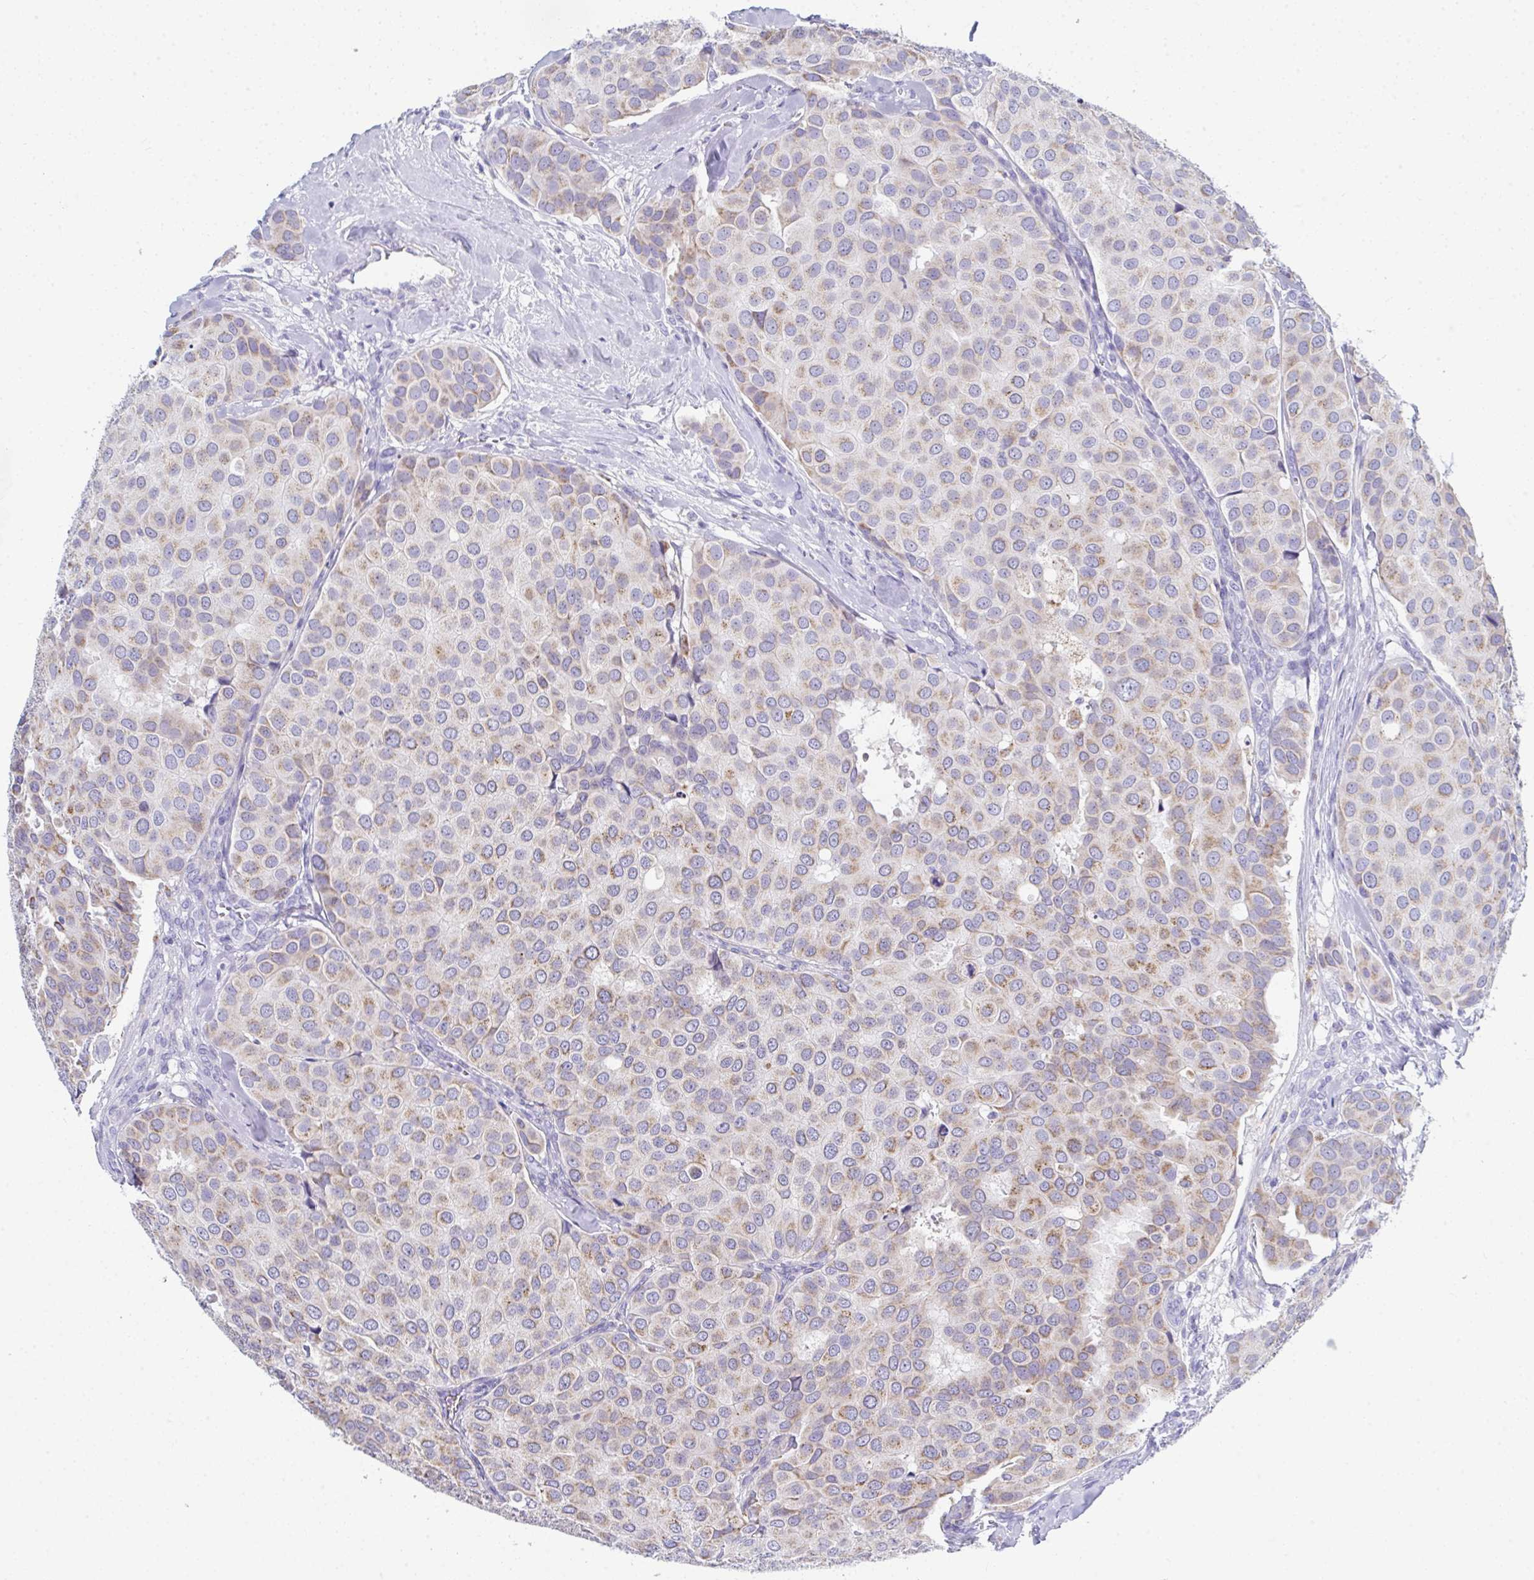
{"staining": {"intensity": "weak", "quantity": "25%-75%", "location": "cytoplasmic/membranous"}, "tissue": "breast cancer", "cell_type": "Tumor cells", "image_type": "cancer", "snomed": [{"axis": "morphology", "description": "Duct carcinoma"}, {"axis": "topography", "description": "Breast"}], "caption": "Brown immunohistochemical staining in human breast infiltrating ductal carcinoma reveals weak cytoplasmic/membranous staining in approximately 25%-75% of tumor cells.", "gene": "MGAM2", "patient": {"sex": "female", "age": 70}}